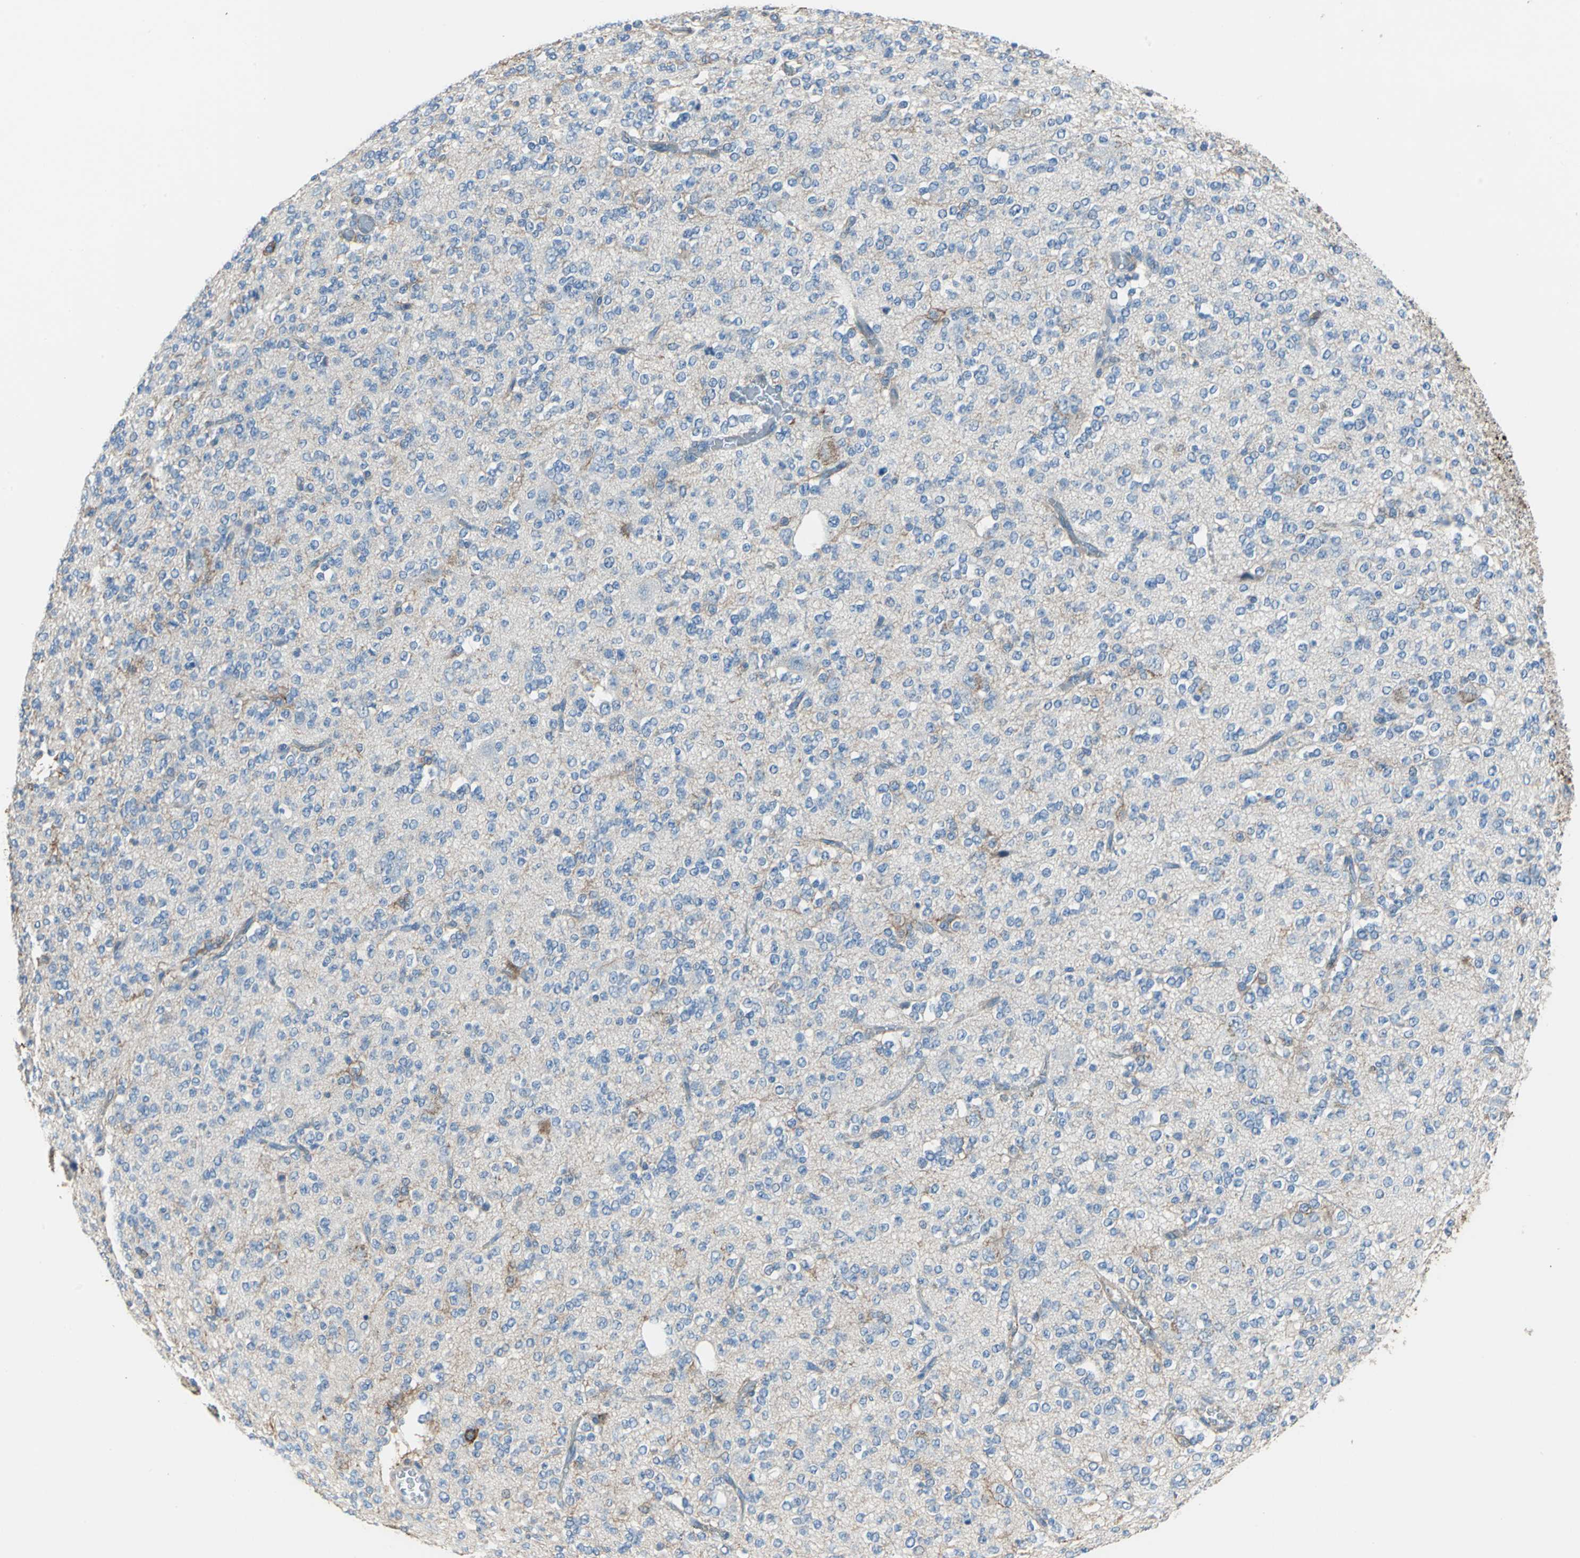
{"staining": {"intensity": "weak", "quantity": "<25%", "location": "cytoplasmic/membranous"}, "tissue": "glioma", "cell_type": "Tumor cells", "image_type": "cancer", "snomed": [{"axis": "morphology", "description": "Glioma, malignant, Low grade"}, {"axis": "topography", "description": "Brain"}], "caption": "The micrograph displays no significant staining in tumor cells of malignant low-grade glioma.", "gene": "CD44", "patient": {"sex": "male", "age": 38}}